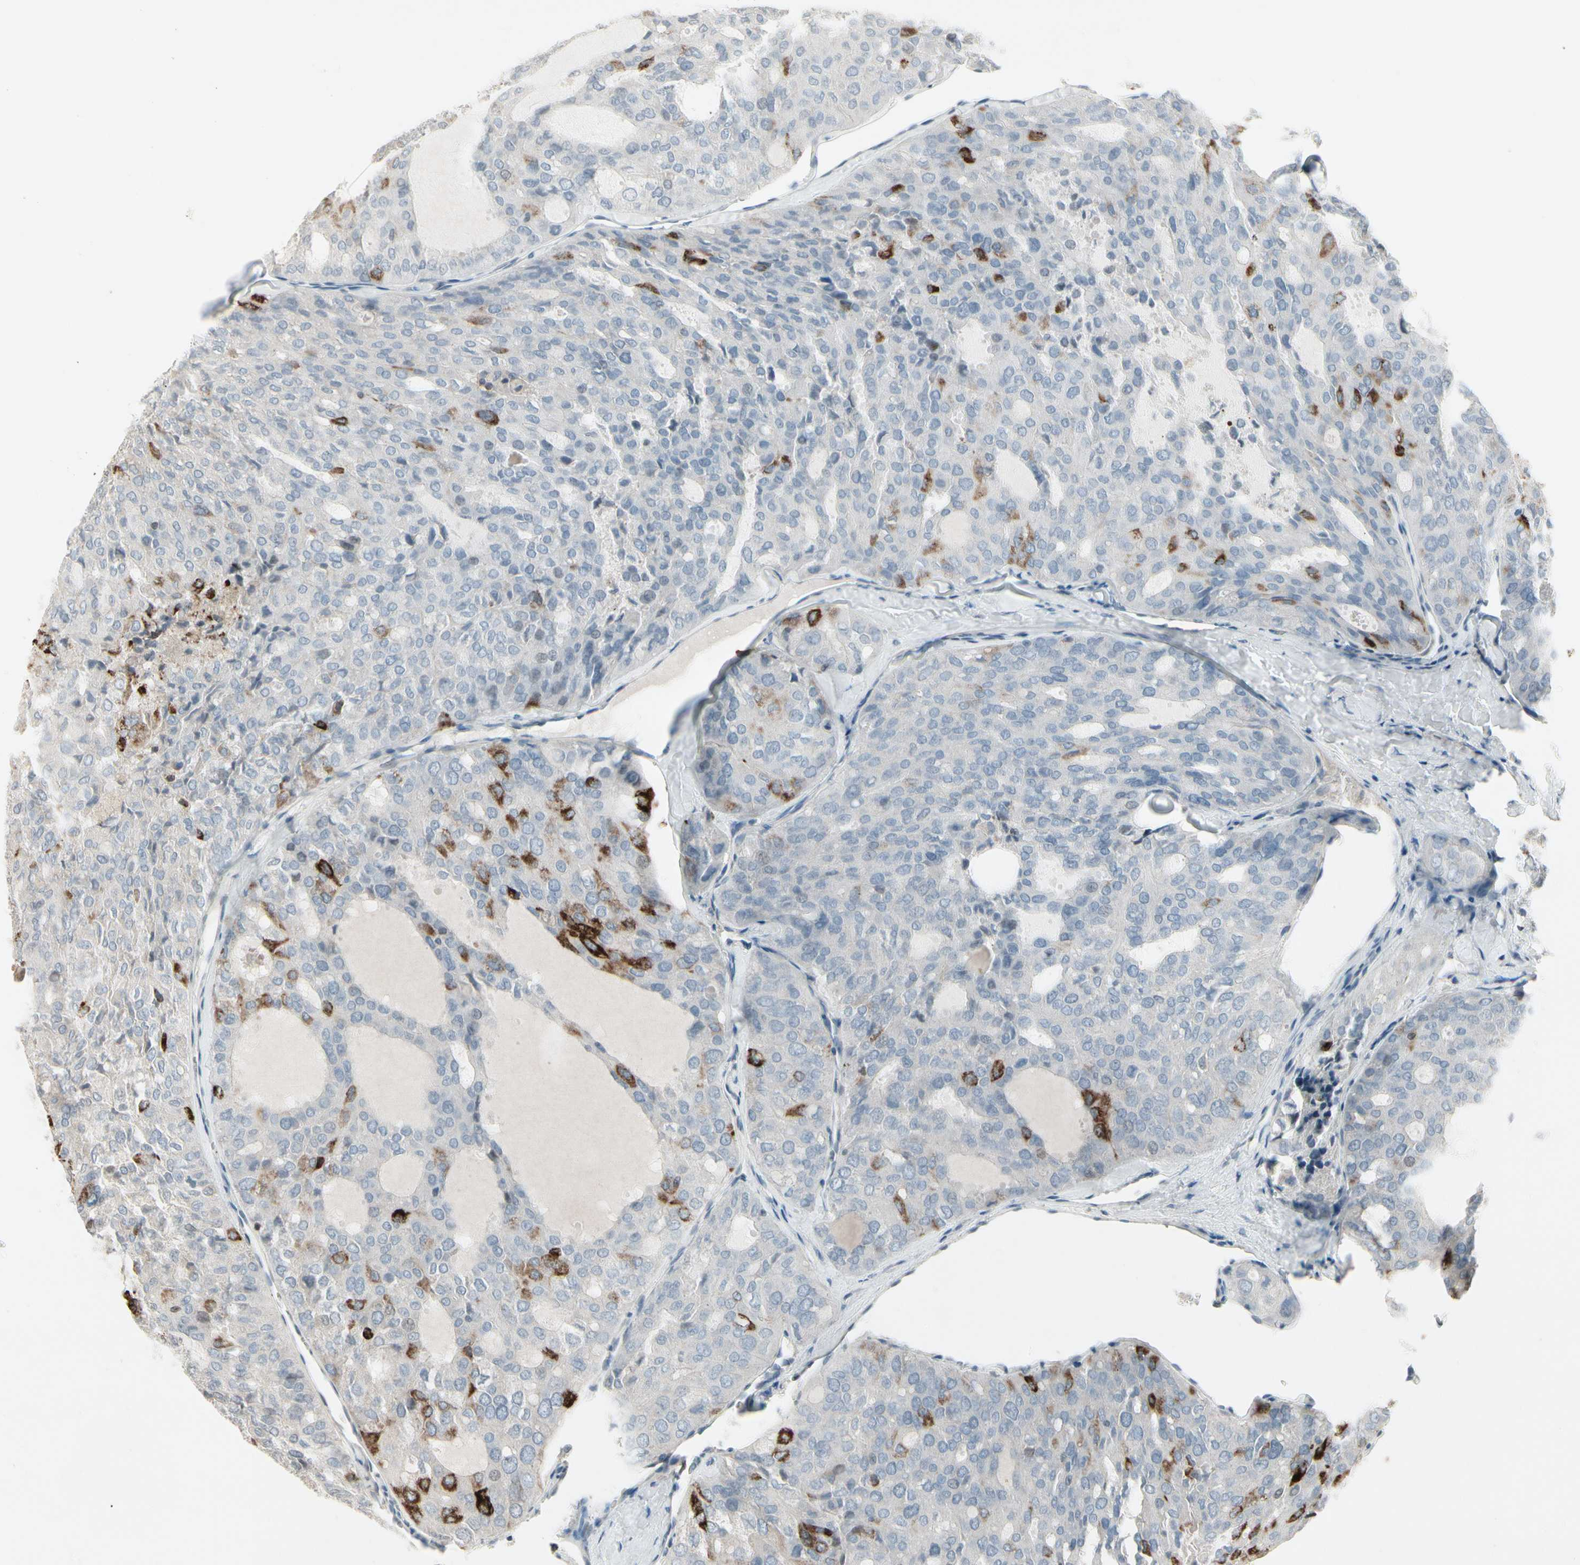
{"staining": {"intensity": "strong", "quantity": "25%-75%", "location": "cytoplasmic/membranous"}, "tissue": "thyroid cancer", "cell_type": "Tumor cells", "image_type": "cancer", "snomed": [{"axis": "morphology", "description": "Follicular adenoma carcinoma, NOS"}, {"axis": "topography", "description": "Thyroid gland"}], "caption": "This is a micrograph of immunohistochemistry (IHC) staining of thyroid cancer, which shows strong expression in the cytoplasmic/membranous of tumor cells.", "gene": "ARG2", "patient": {"sex": "male", "age": 75}}